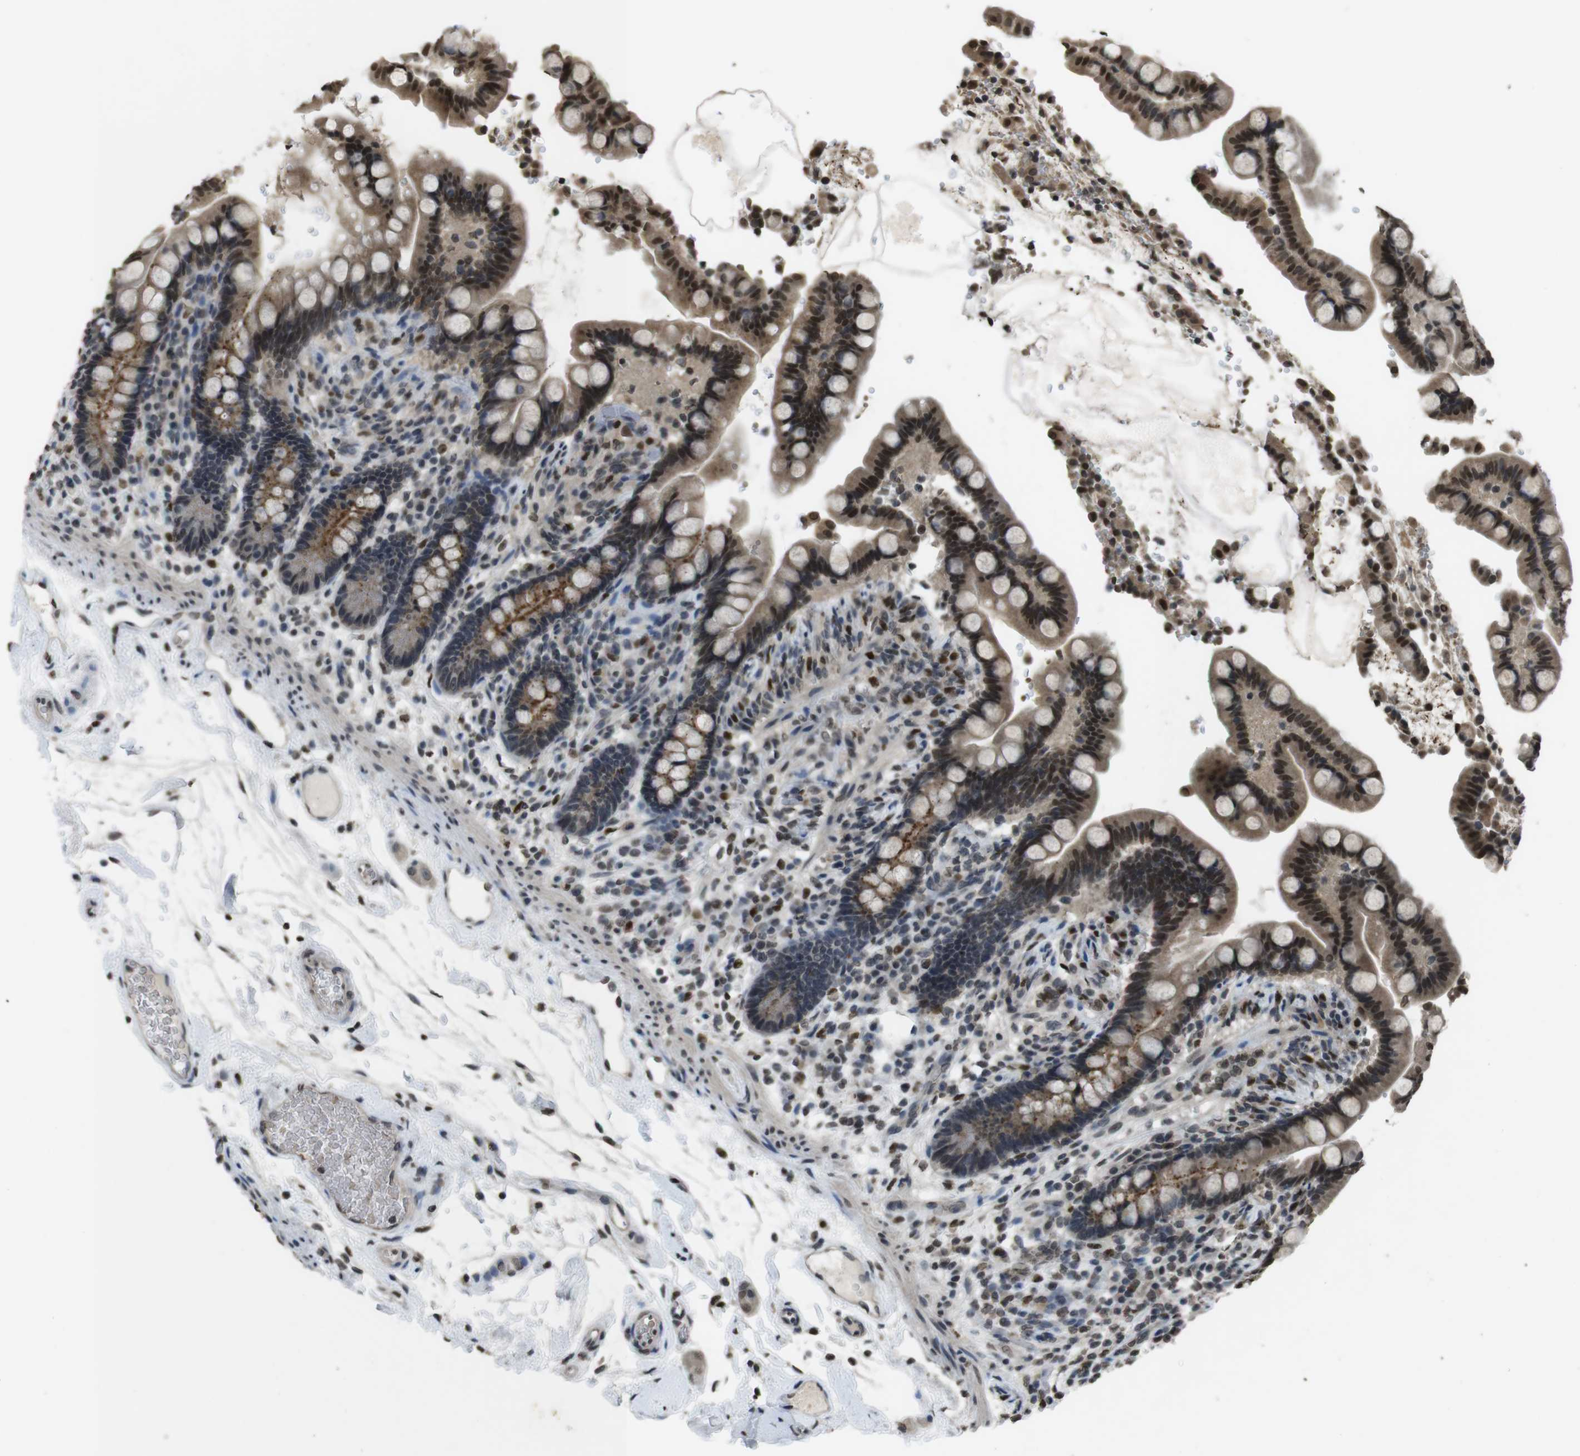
{"staining": {"intensity": "weak", "quantity": ">75%", "location": "nuclear"}, "tissue": "colon", "cell_type": "Endothelial cells", "image_type": "normal", "snomed": [{"axis": "morphology", "description": "Normal tissue, NOS"}, {"axis": "topography", "description": "Colon"}], "caption": "Endothelial cells exhibit low levels of weak nuclear expression in about >75% of cells in benign human colon.", "gene": "MAF", "patient": {"sex": "male", "age": 73}}